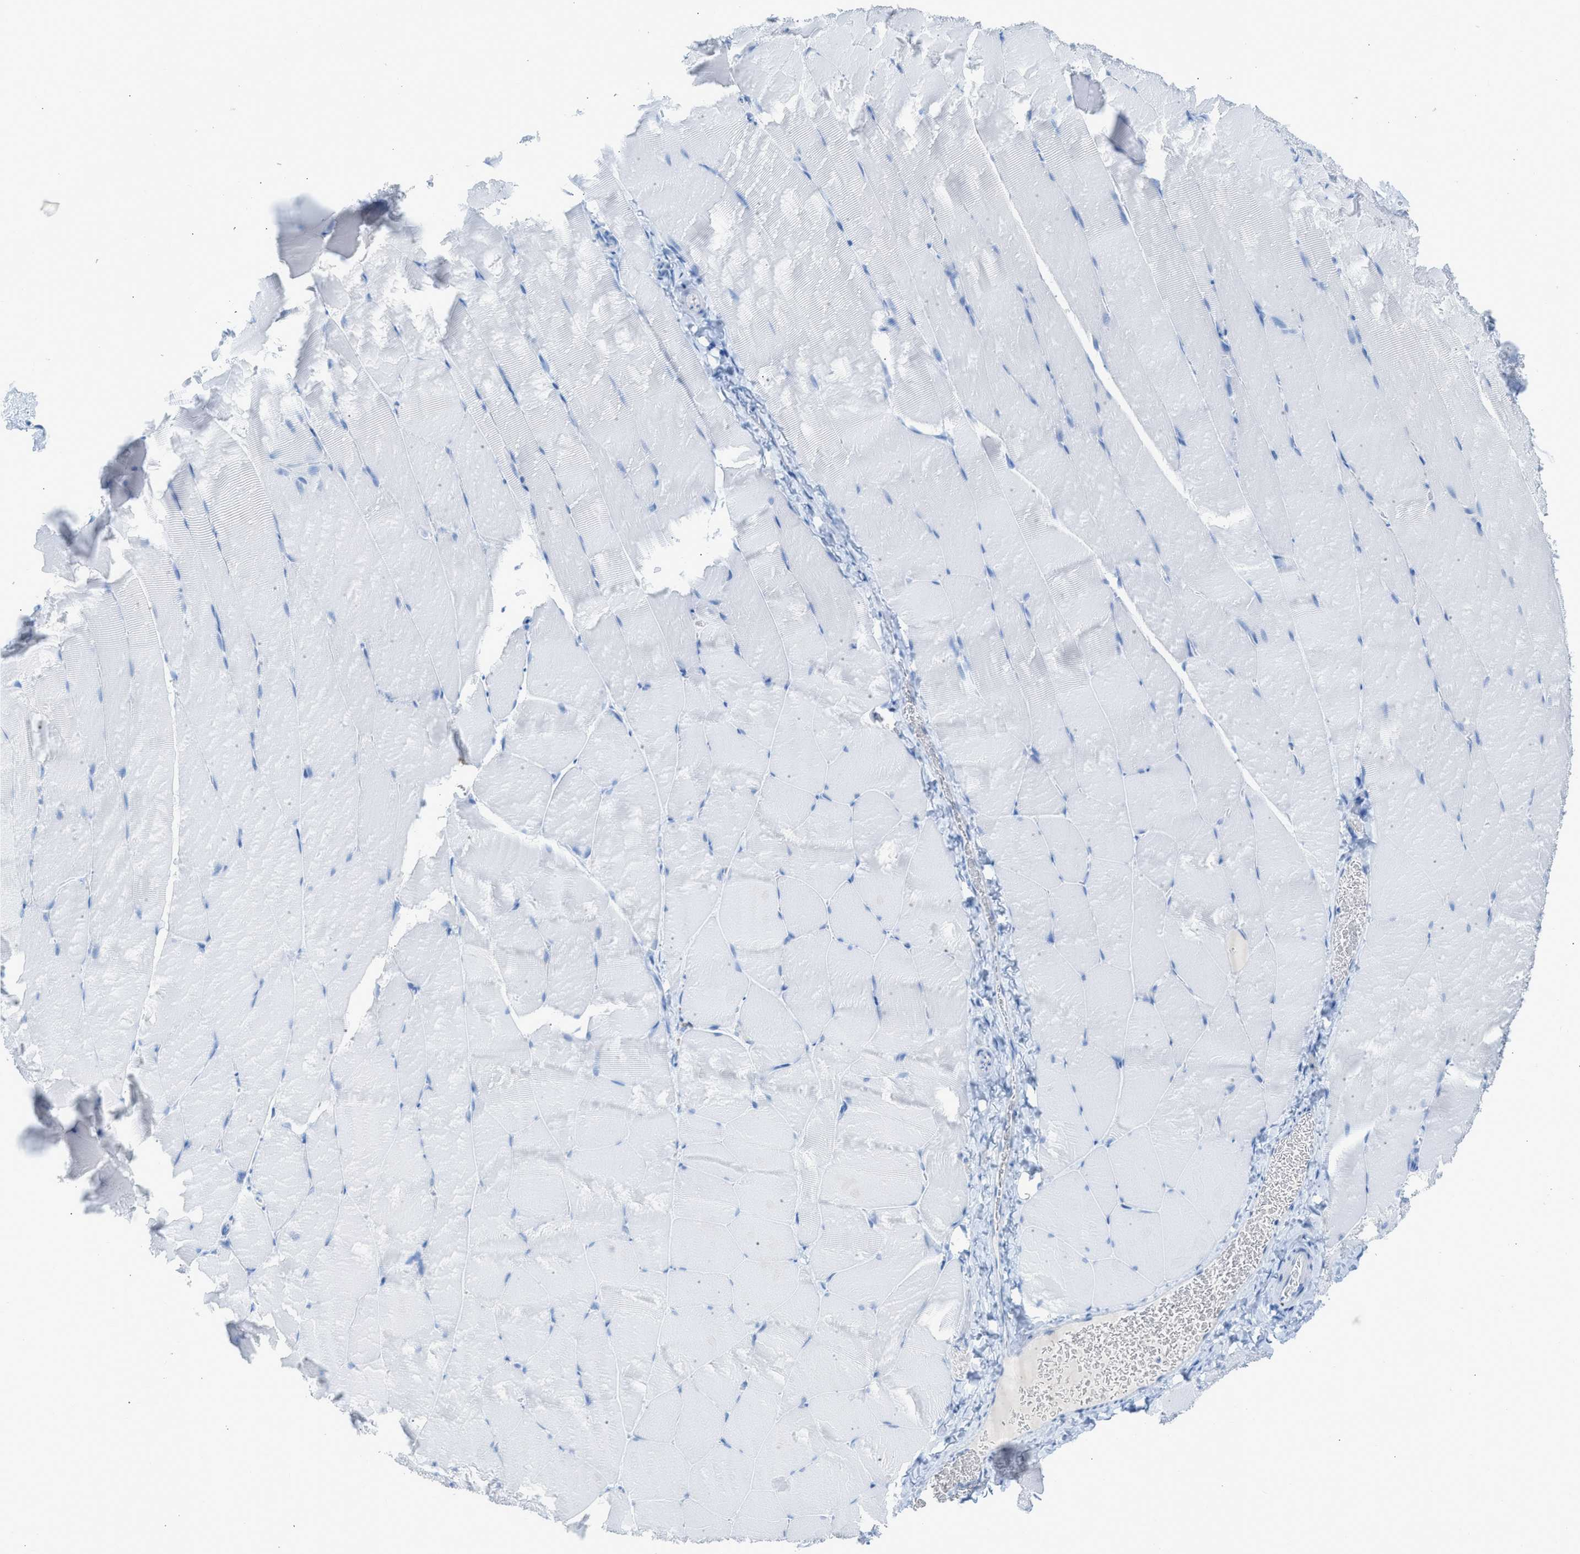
{"staining": {"intensity": "negative", "quantity": "none", "location": "none"}, "tissue": "salivary gland", "cell_type": "Glandular cells", "image_type": "normal", "snomed": [{"axis": "morphology", "description": "Normal tissue, NOS"}, {"axis": "topography", "description": "Salivary gland"}], "caption": "DAB (3,3'-diaminobenzidine) immunohistochemical staining of normal human salivary gland shows no significant positivity in glandular cells.", "gene": "FAIM2", "patient": {"sex": "male", "age": 63}}